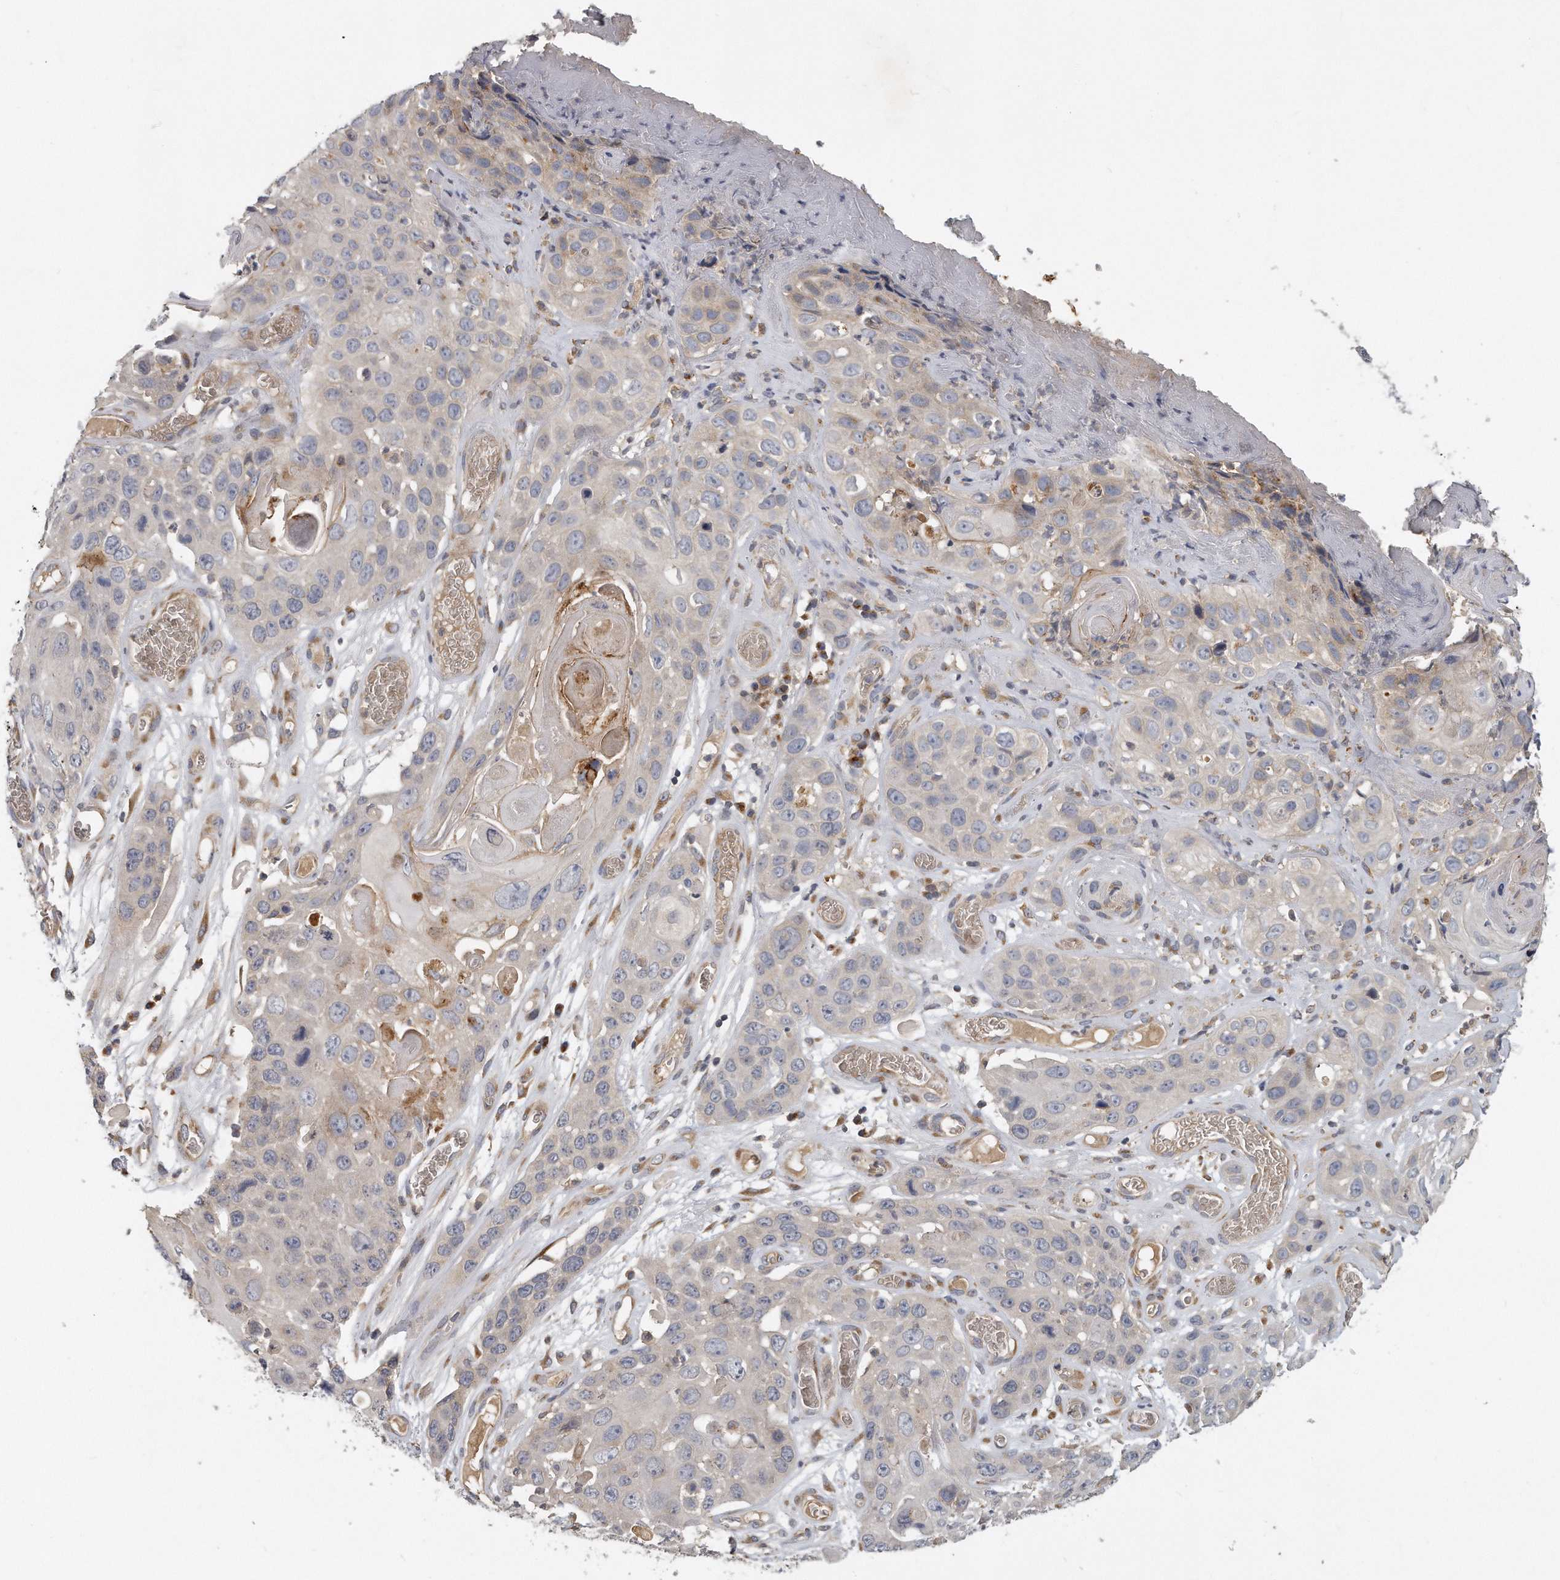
{"staining": {"intensity": "weak", "quantity": "<25%", "location": "cytoplasmic/membranous"}, "tissue": "skin cancer", "cell_type": "Tumor cells", "image_type": "cancer", "snomed": [{"axis": "morphology", "description": "Squamous cell carcinoma, NOS"}, {"axis": "topography", "description": "Skin"}], "caption": "IHC of human squamous cell carcinoma (skin) reveals no staining in tumor cells. (DAB immunohistochemistry (IHC), high magnification).", "gene": "TRAPPC14", "patient": {"sex": "male", "age": 55}}